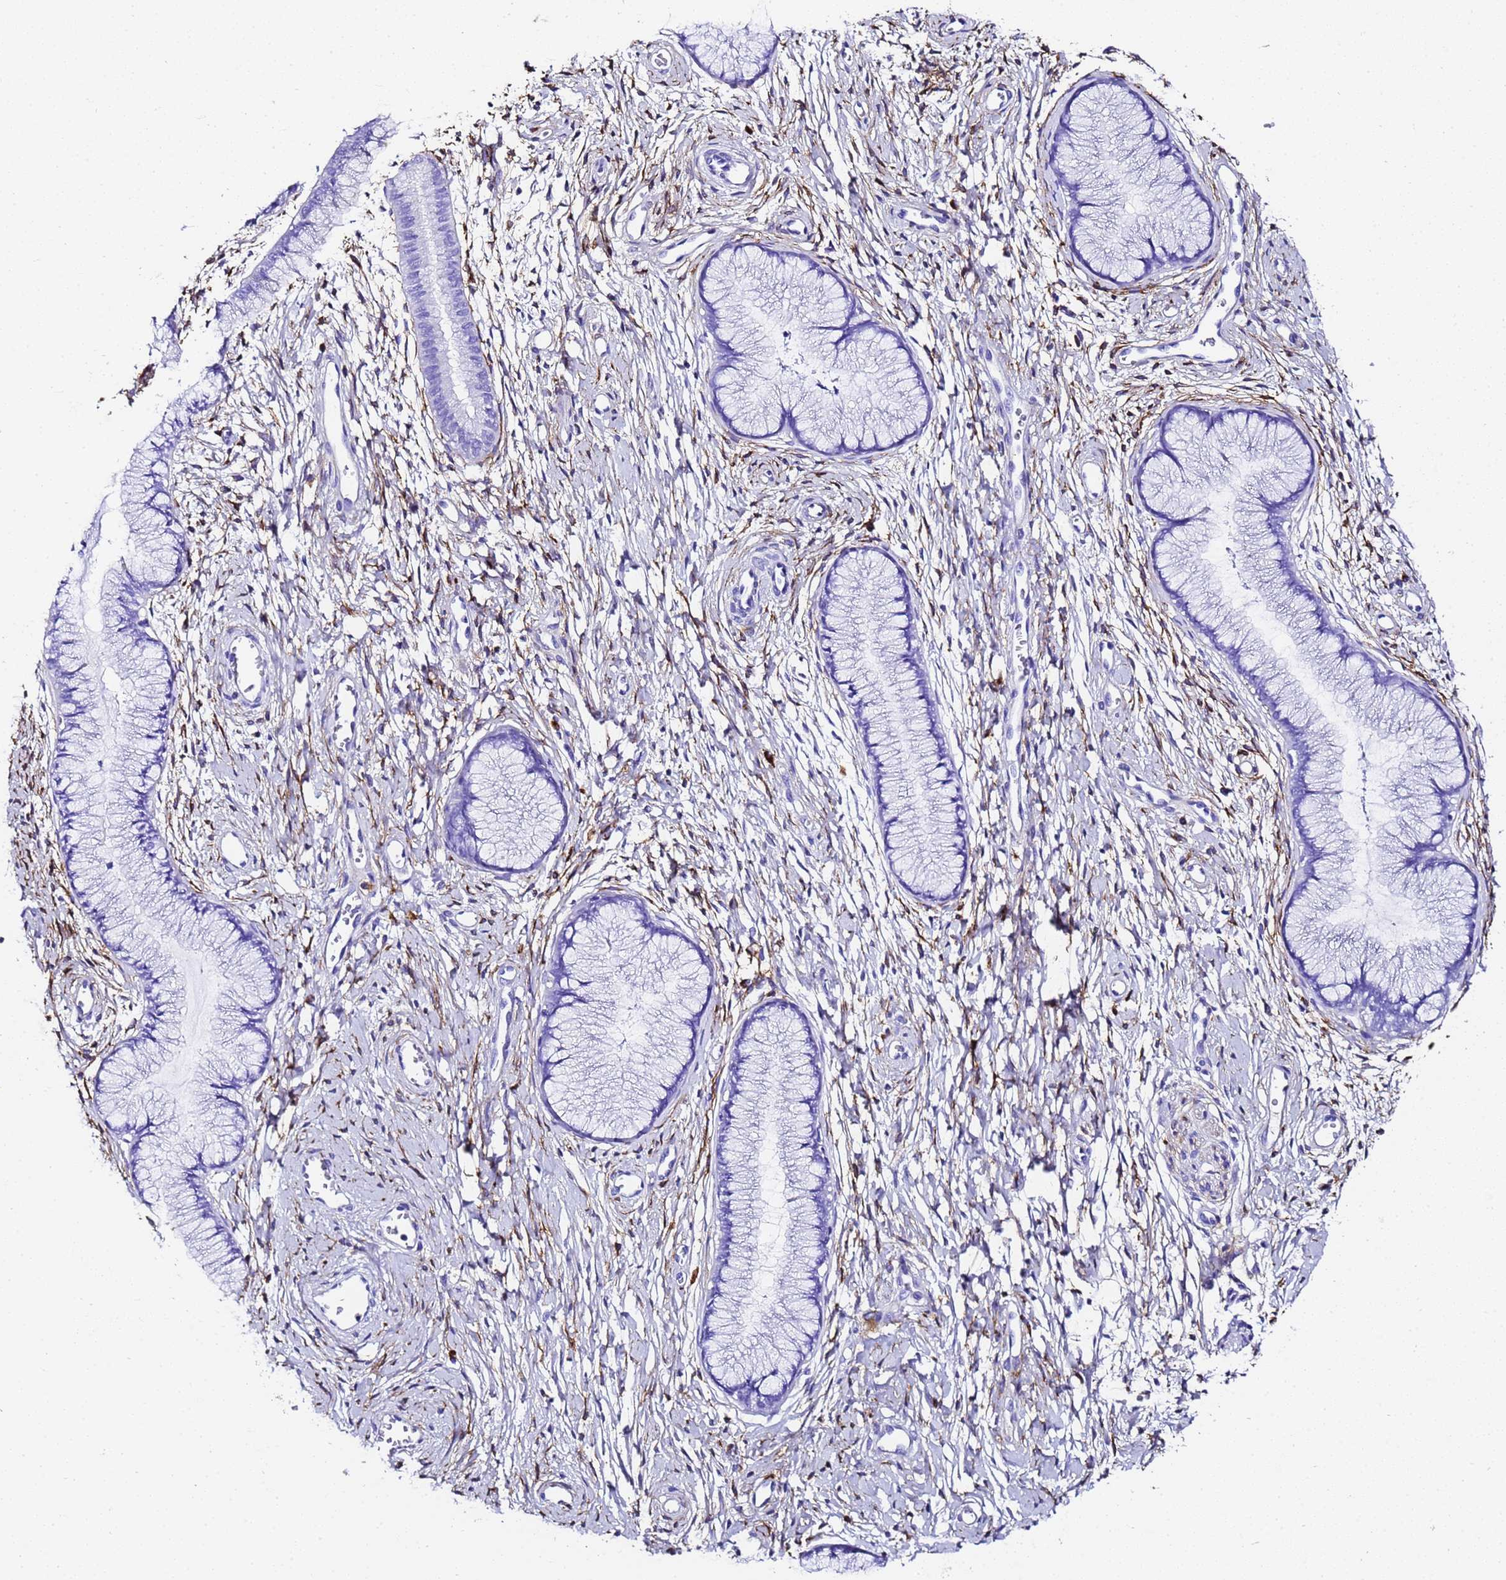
{"staining": {"intensity": "negative", "quantity": "none", "location": "none"}, "tissue": "cervix", "cell_type": "Glandular cells", "image_type": "normal", "snomed": [{"axis": "morphology", "description": "Normal tissue, NOS"}, {"axis": "topography", "description": "Cervix"}], "caption": "Protein analysis of benign cervix exhibits no significant positivity in glandular cells.", "gene": "FTL", "patient": {"sex": "female", "age": 42}}